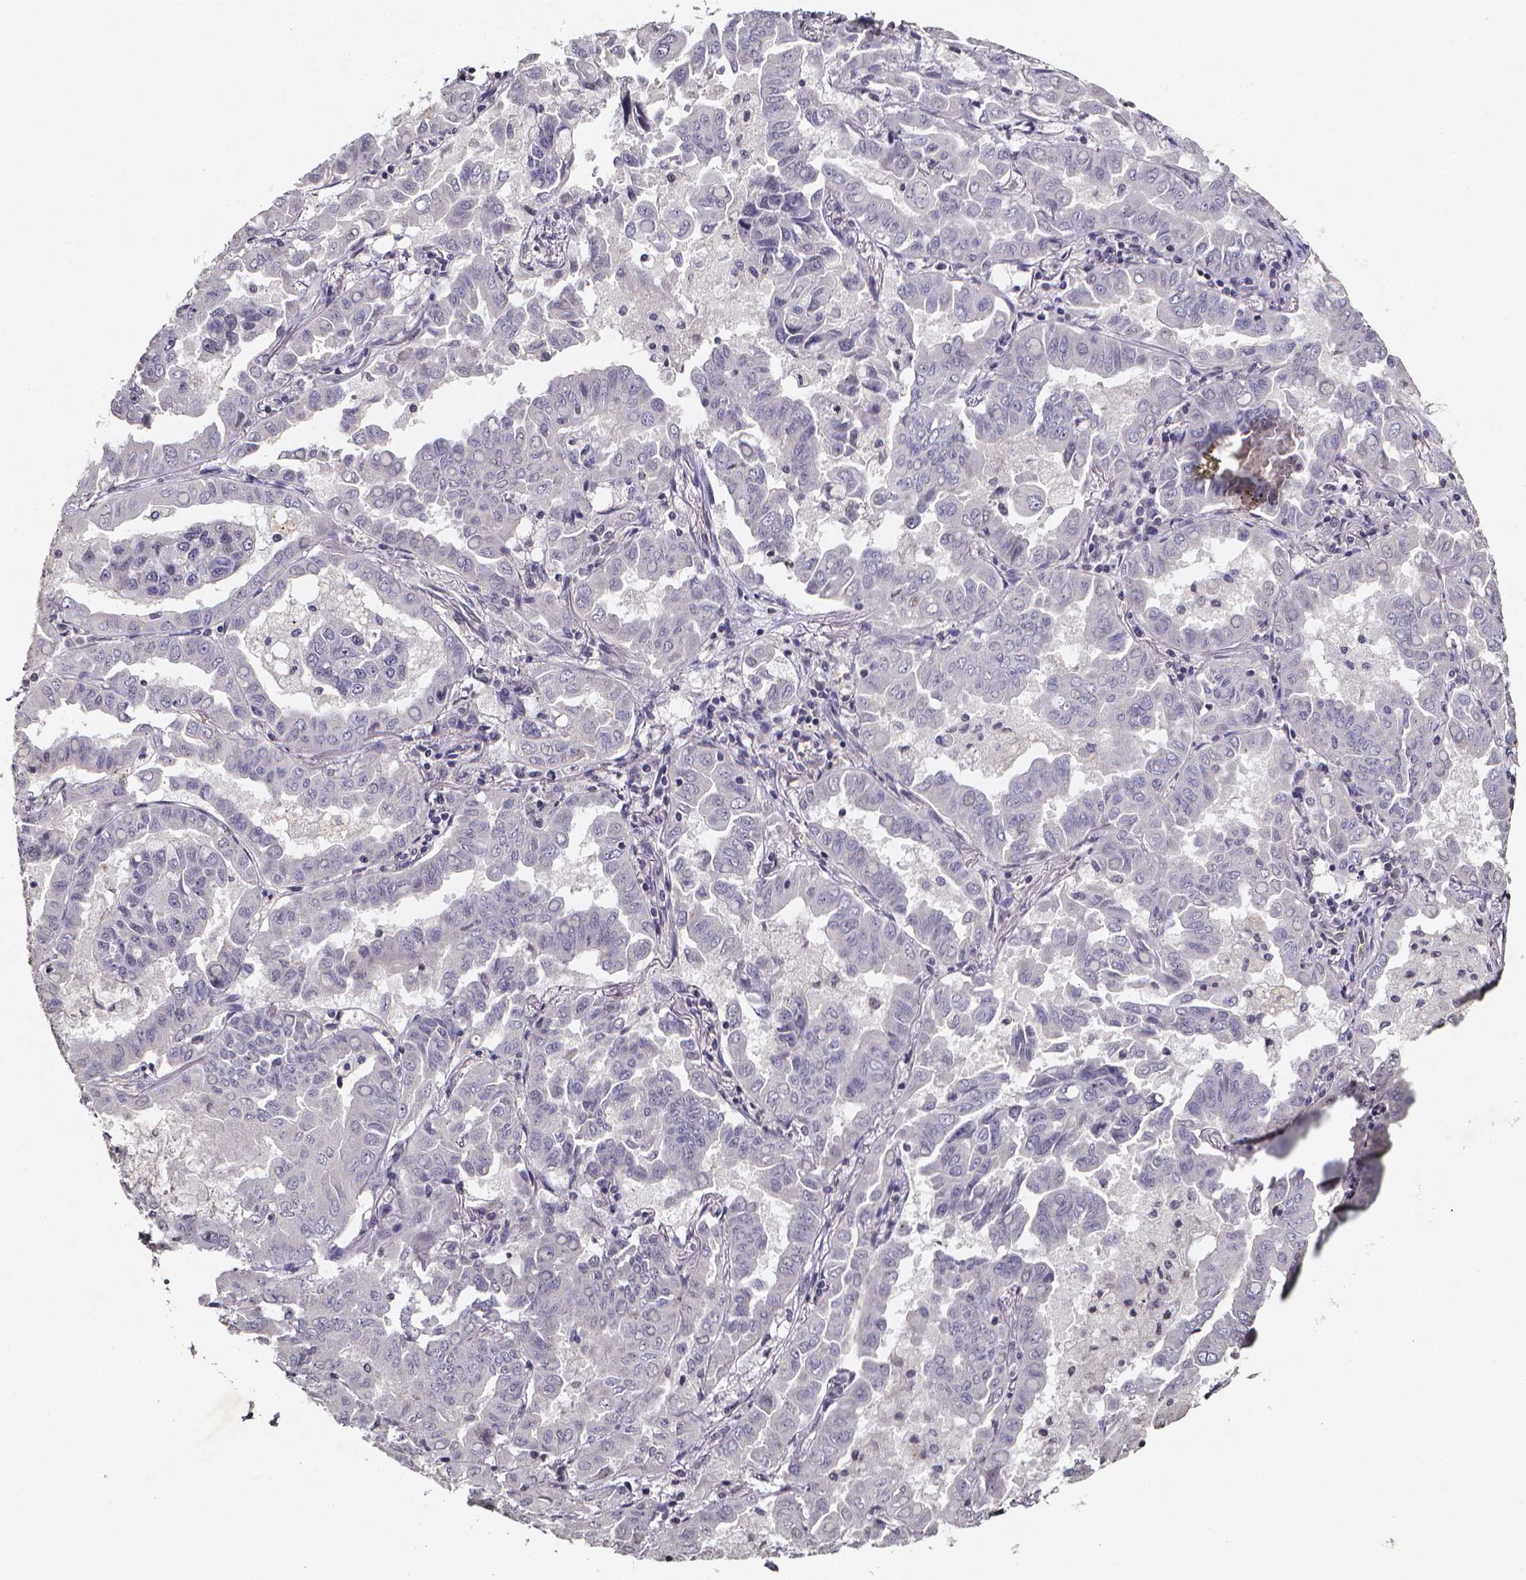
{"staining": {"intensity": "negative", "quantity": "none", "location": "none"}, "tissue": "lung cancer", "cell_type": "Tumor cells", "image_type": "cancer", "snomed": [{"axis": "morphology", "description": "Adenocarcinoma, NOS"}, {"axis": "topography", "description": "Lung"}], "caption": "The IHC image has no significant staining in tumor cells of lung cancer (adenocarcinoma) tissue. (DAB immunohistochemistry (IHC) with hematoxylin counter stain).", "gene": "TP73", "patient": {"sex": "male", "age": 64}}